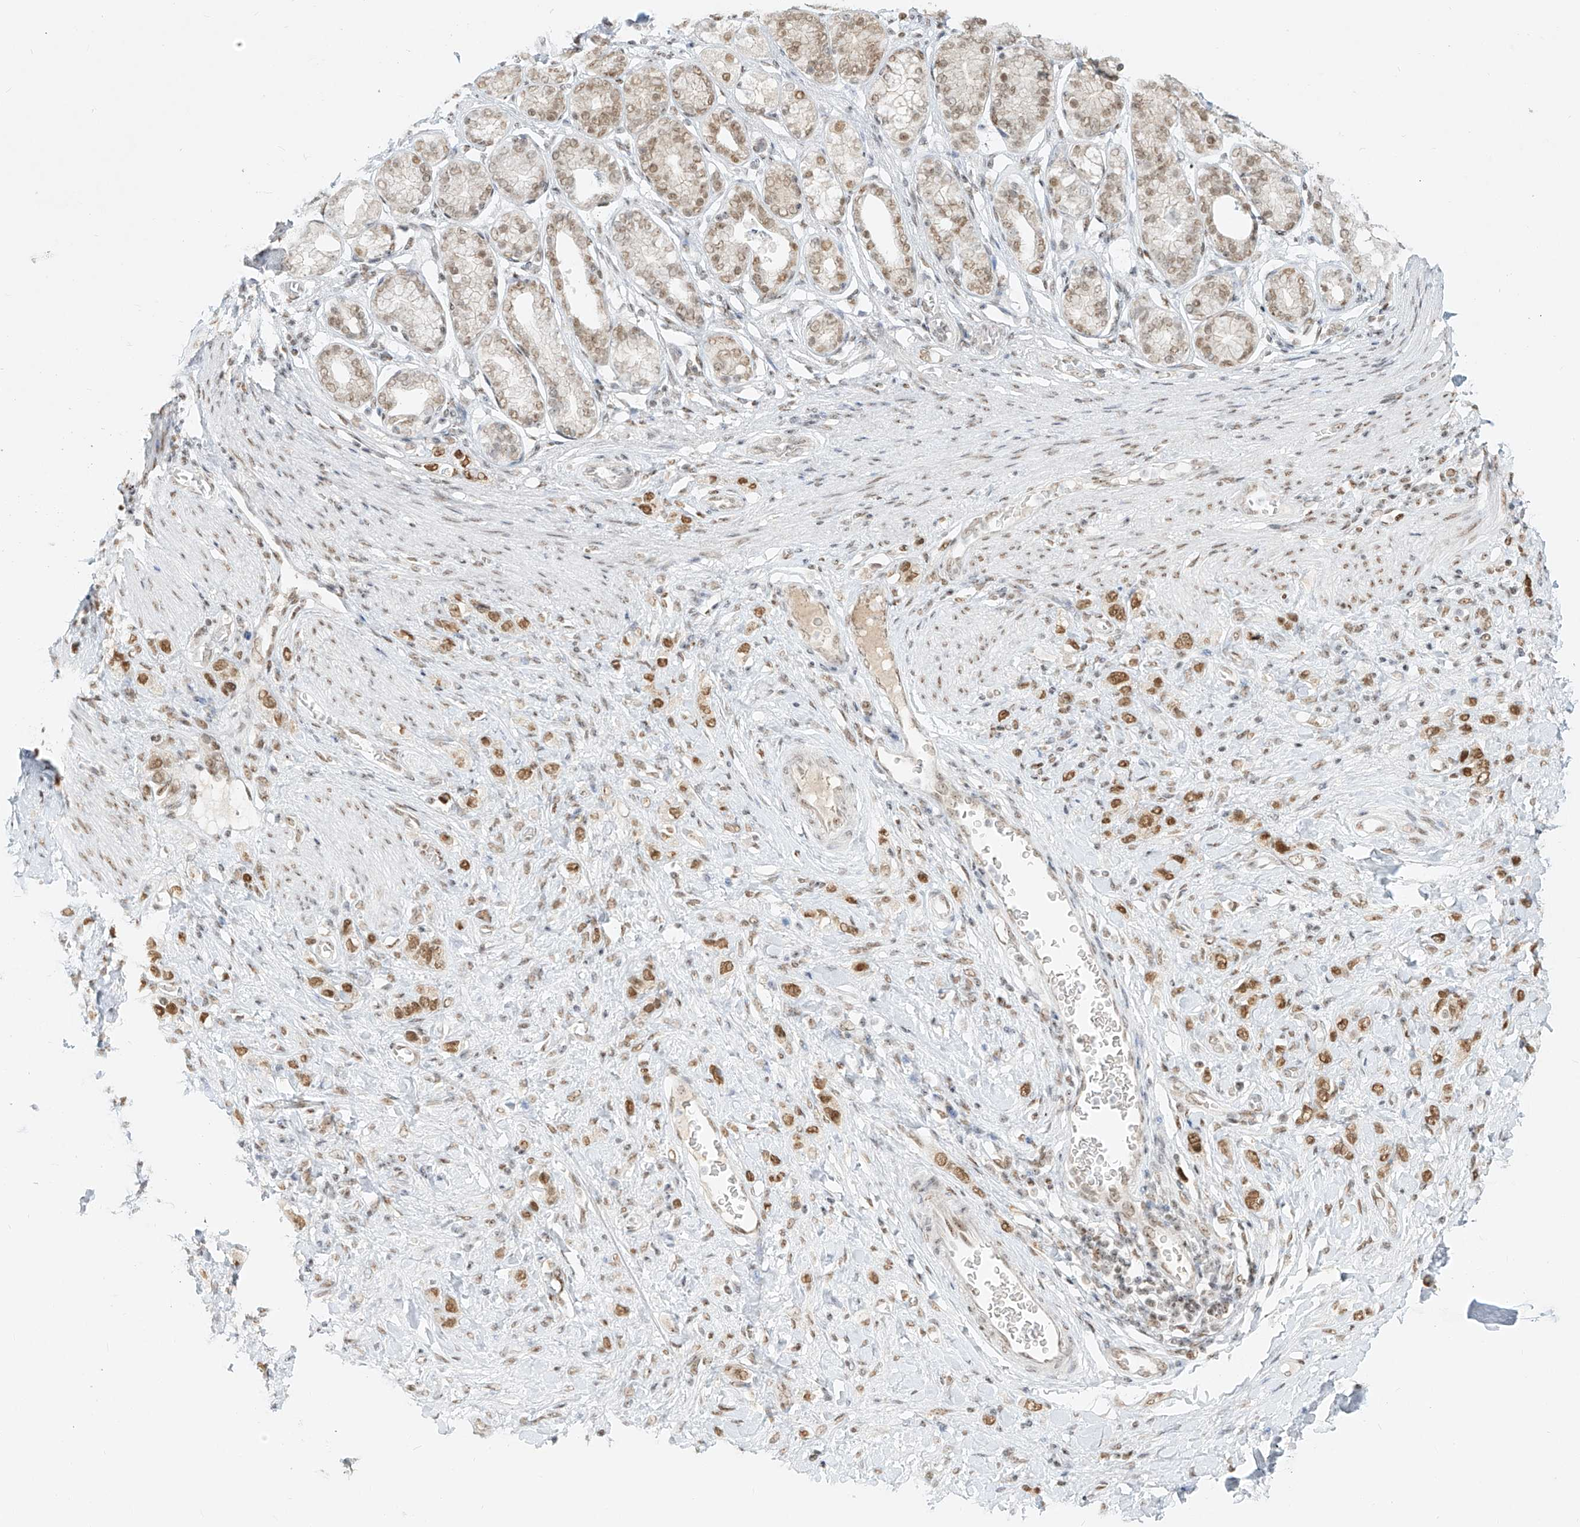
{"staining": {"intensity": "moderate", "quantity": ">75%", "location": "nuclear"}, "tissue": "stomach cancer", "cell_type": "Tumor cells", "image_type": "cancer", "snomed": [{"axis": "morphology", "description": "Normal tissue, NOS"}, {"axis": "morphology", "description": "Adenocarcinoma, NOS"}, {"axis": "topography", "description": "Stomach, upper"}, {"axis": "topography", "description": "Stomach"}], "caption": "Immunohistochemistry (IHC) of stomach adenocarcinoma shows medium levels of moderate nuclear positivity in about >75% of tumor cells. (DAB (3,3'-diaminobenzidine) = brown stain, brightfield microscopy at high magnification).", "gene": "NHSL1", "patient": {"sex": "female", "age": 65}}